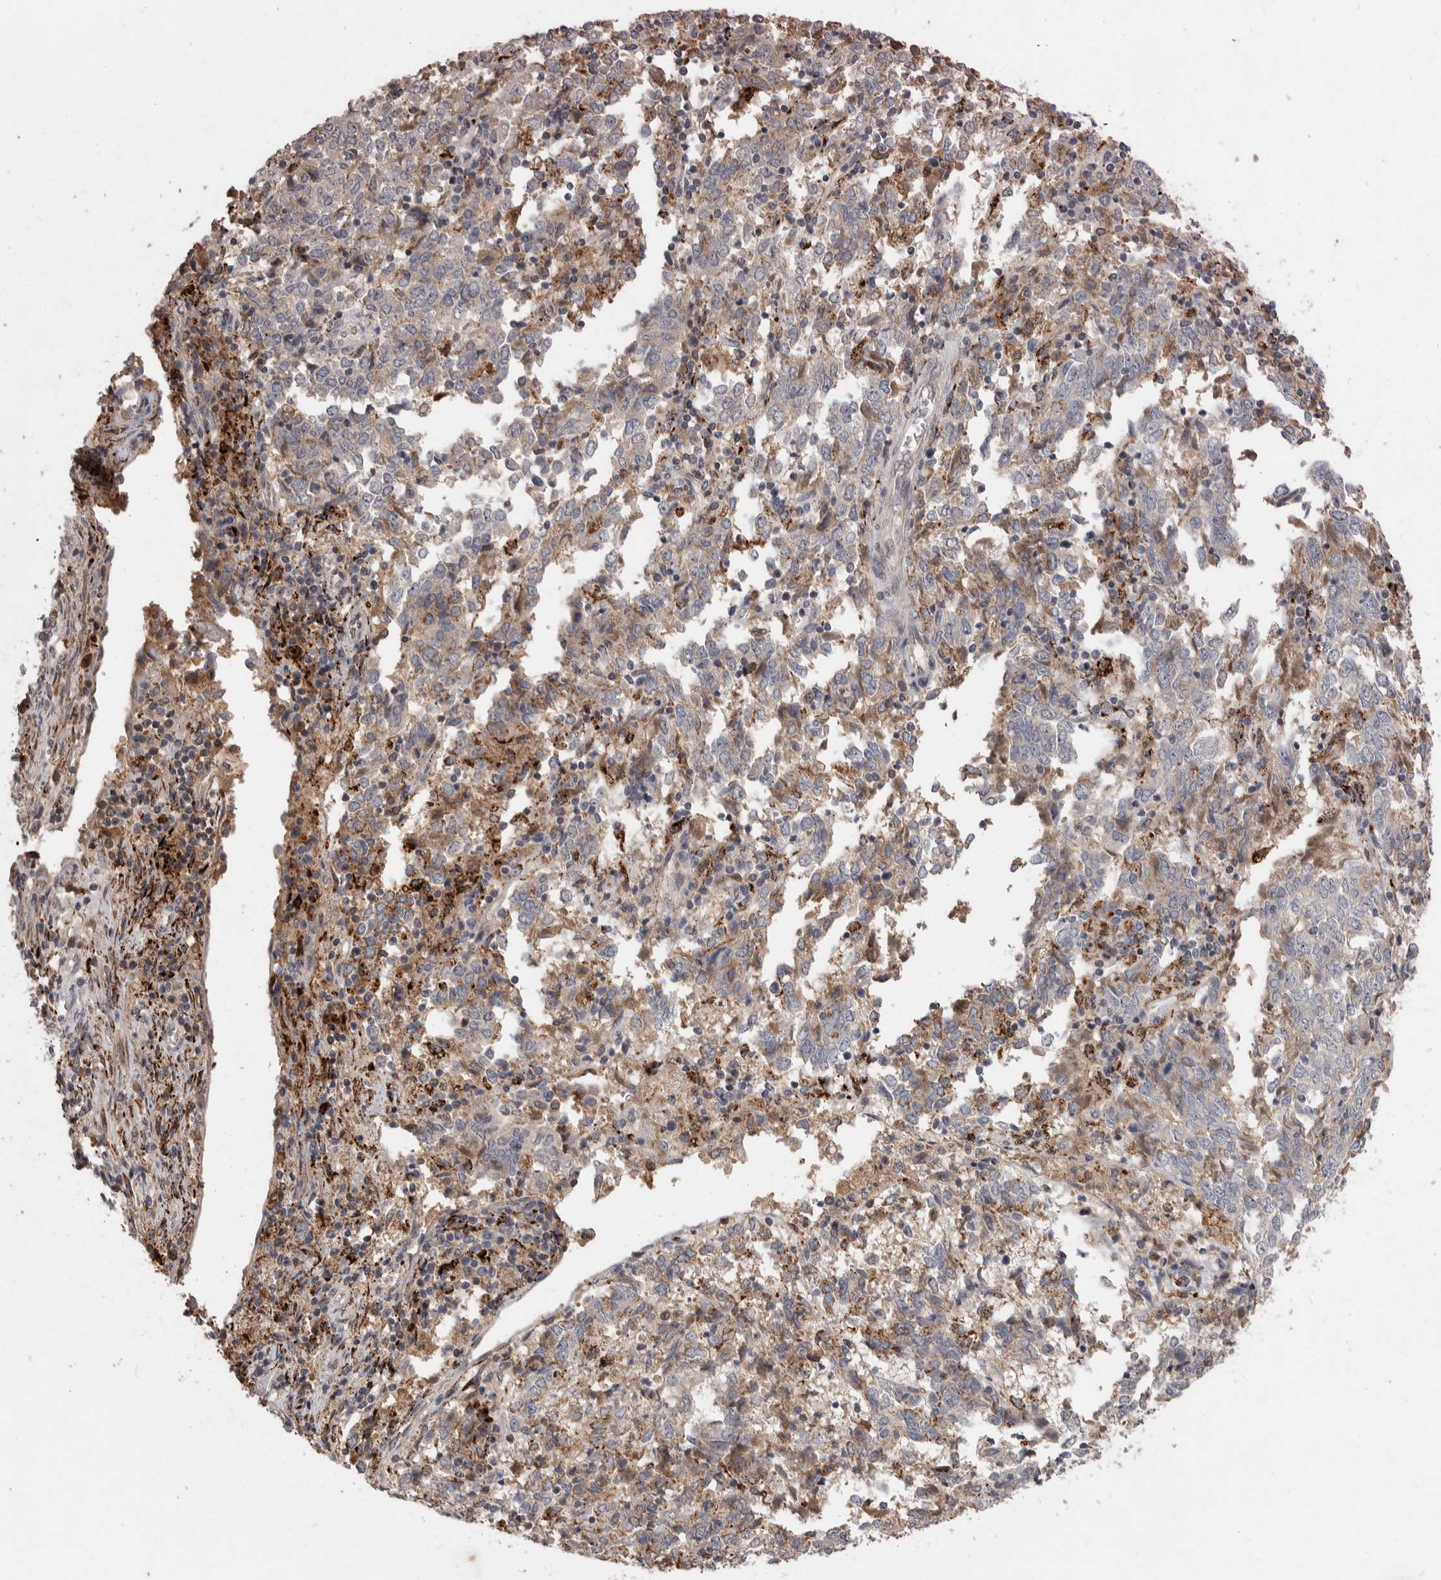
{"staining": {"intensity": "weak", "quantity": "25%-75%", "location": "cytoplasmic/membranous"}, "tissue": "endometrial cancer", "cell_type": "Tumor cells", "image_type": "cancer", "snomed": [{"axis": "morphology", "description": "Adenocarcinoma, NOS"}, {"axis": "topography", "description": "Endometrium"}], "caption": "Immunohistochemical staining of human endometrial cancer shows low levels of weak cytoplasmic/membranous positivity in about 25%-75% of tumor cells. (DAB IHC with brightfield microscopy, high magnification).", "gene": "CHRM3", "patient": {"sex": "female", "age": 80}}